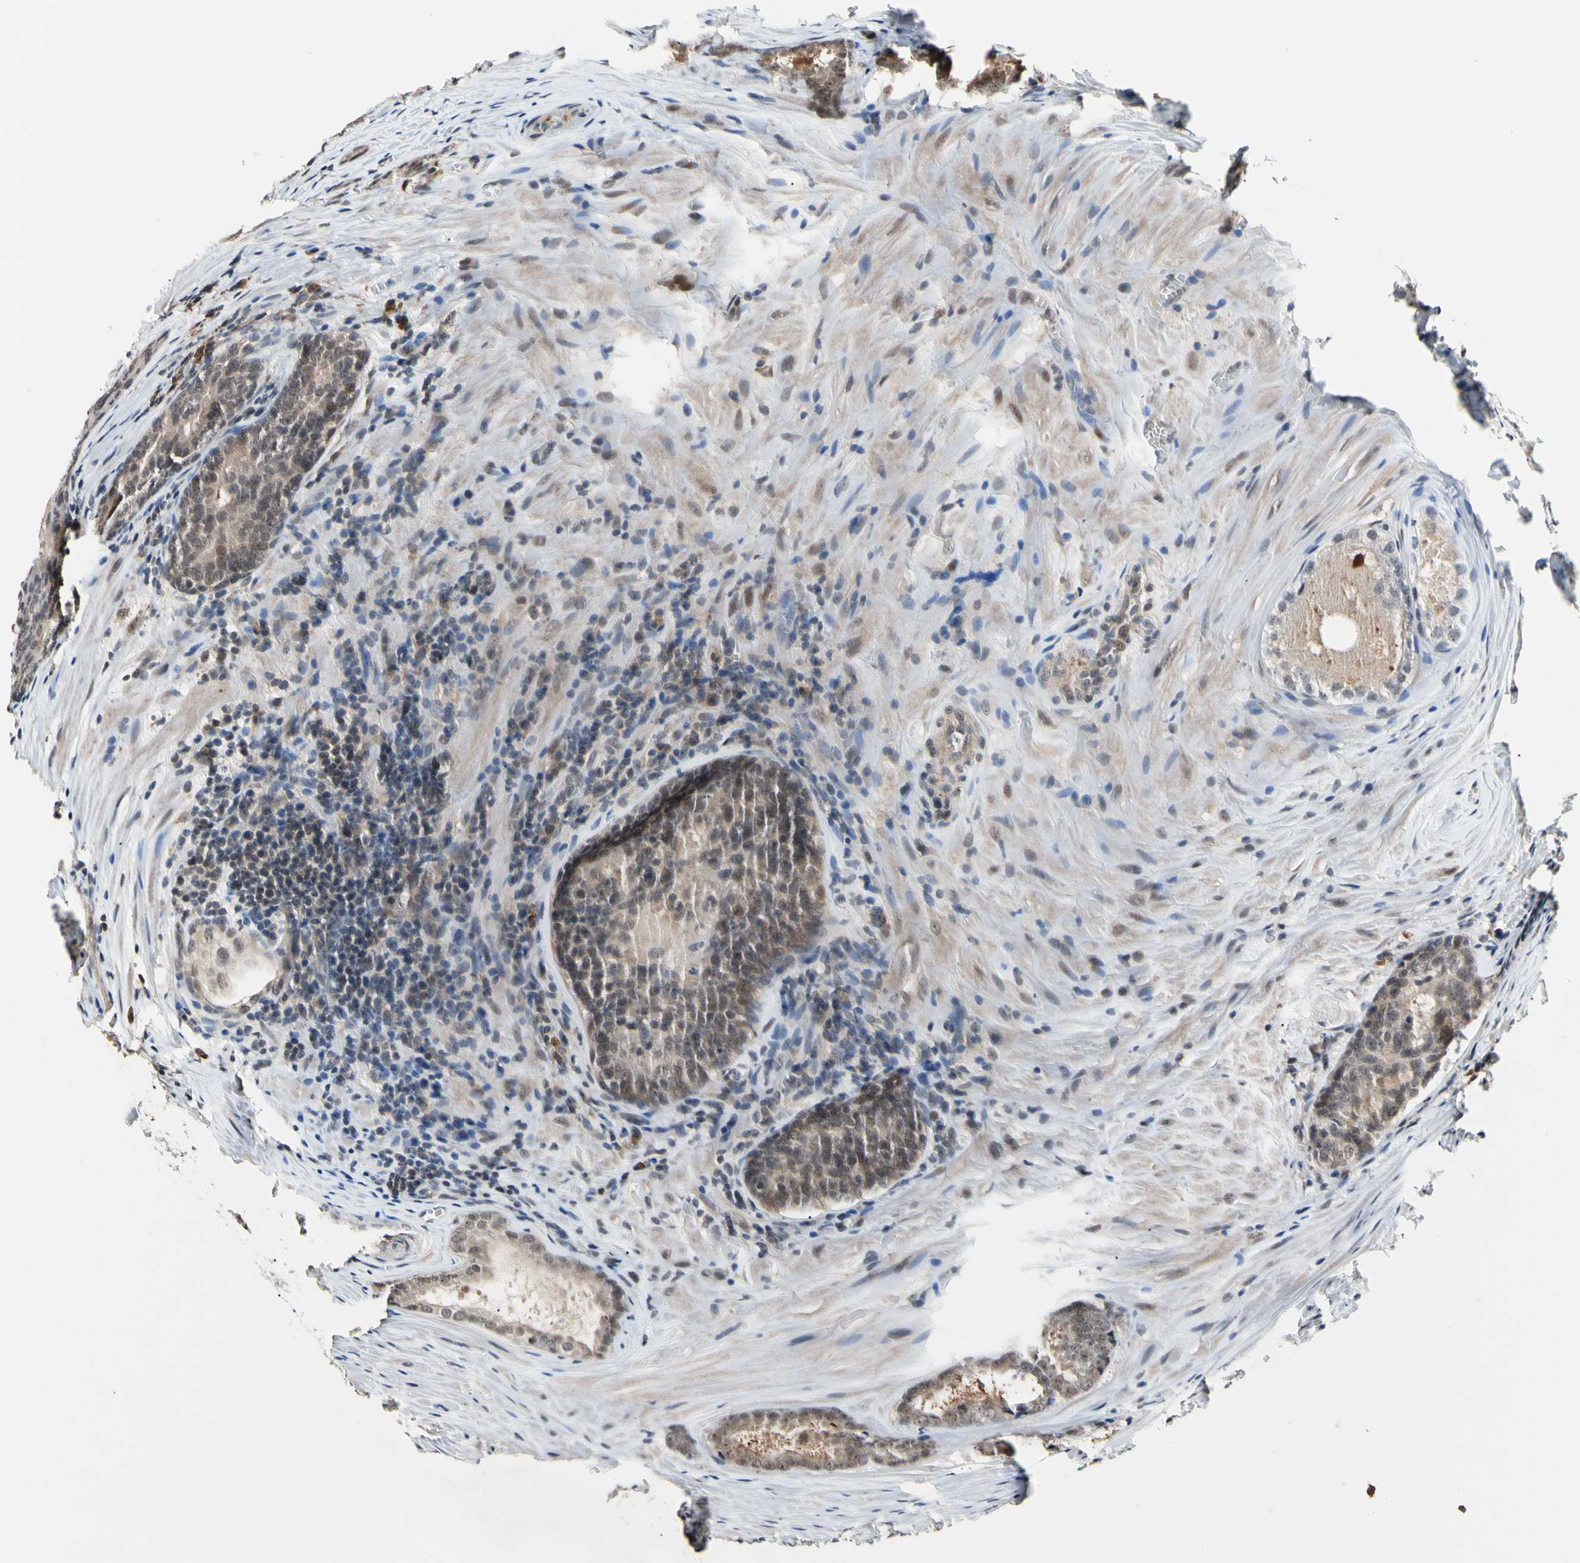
{"staining": {"intensity": "weak", "quantity": ">75%", "location": "cytoplasmic/membranous,nuclear"}, "tissue": "prostate cancer", "cell_type": "Tumor cells", "image_type": "cancer", "snomed": [{"axis": "morphology", "description": "Adenocarcinoma, Low grade"}, {"axis": "topography", "description": "Prostate"}], "caption": "High-power microscopy captured an immunohistochemistry photomicrograph of prostate low-grade adenocarcinoma, revealing weak cytoplasmic/membranous and nuclear positivity in about >75% of tumor cells.", "gene": "PSMD10", "patient": {"sex": "male", "age": 64}}